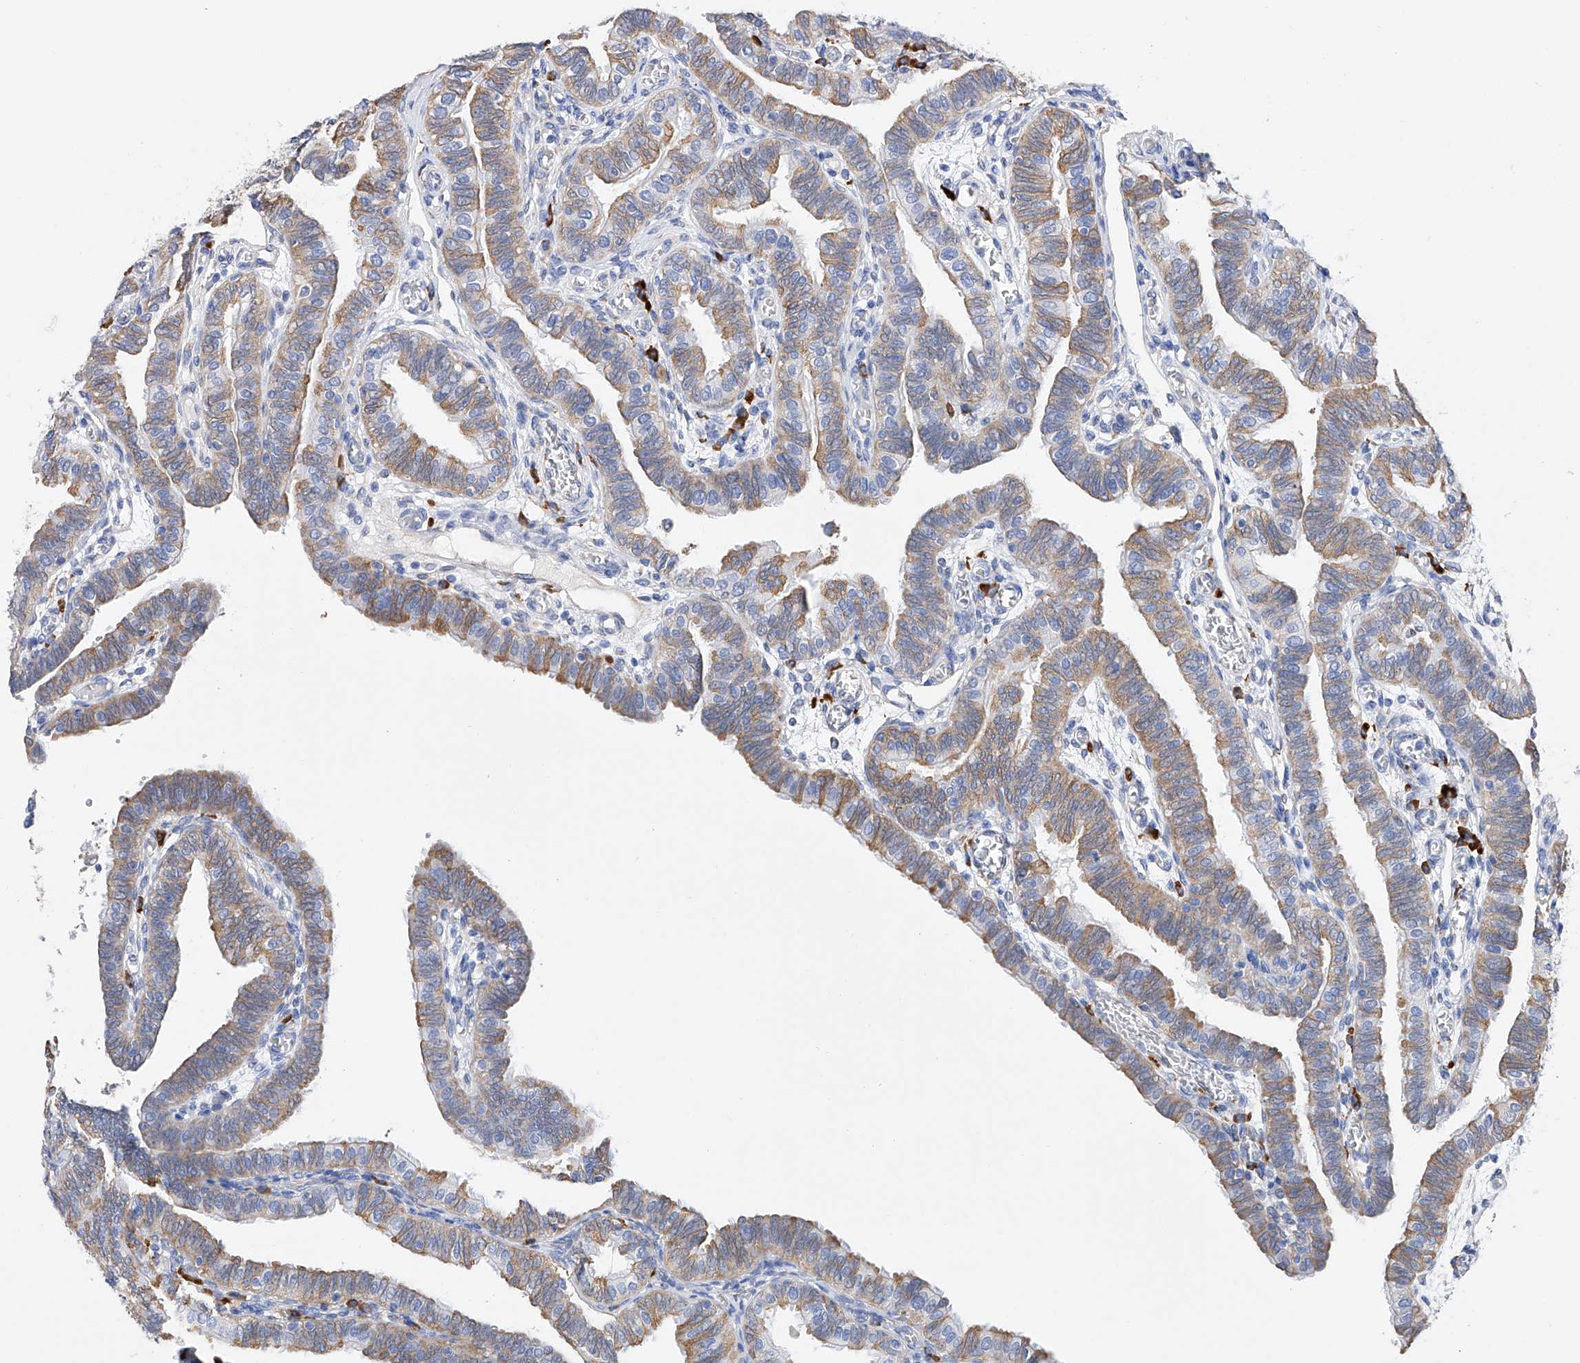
{"staining": {"intensity": "moderate", "quantity": "25%-75%", "location": "cytoplasmic/membranous"}, "tissue": "fallopian tube", "cell_type": "Glandular cells", "image_type": "normal", "snomed": [{"axis": "morphology", "description": "Normal tissue, NOS"}, {"axis": "topography", "description": "Fallopian tube"}], "caption": "A brown stain shows moderate cytoplasmic/membranous staining of a protein in glandular cells of normal fallopian tube.", "gene": "PDIA5", "patient": {"sex": "female", "age": 39}}